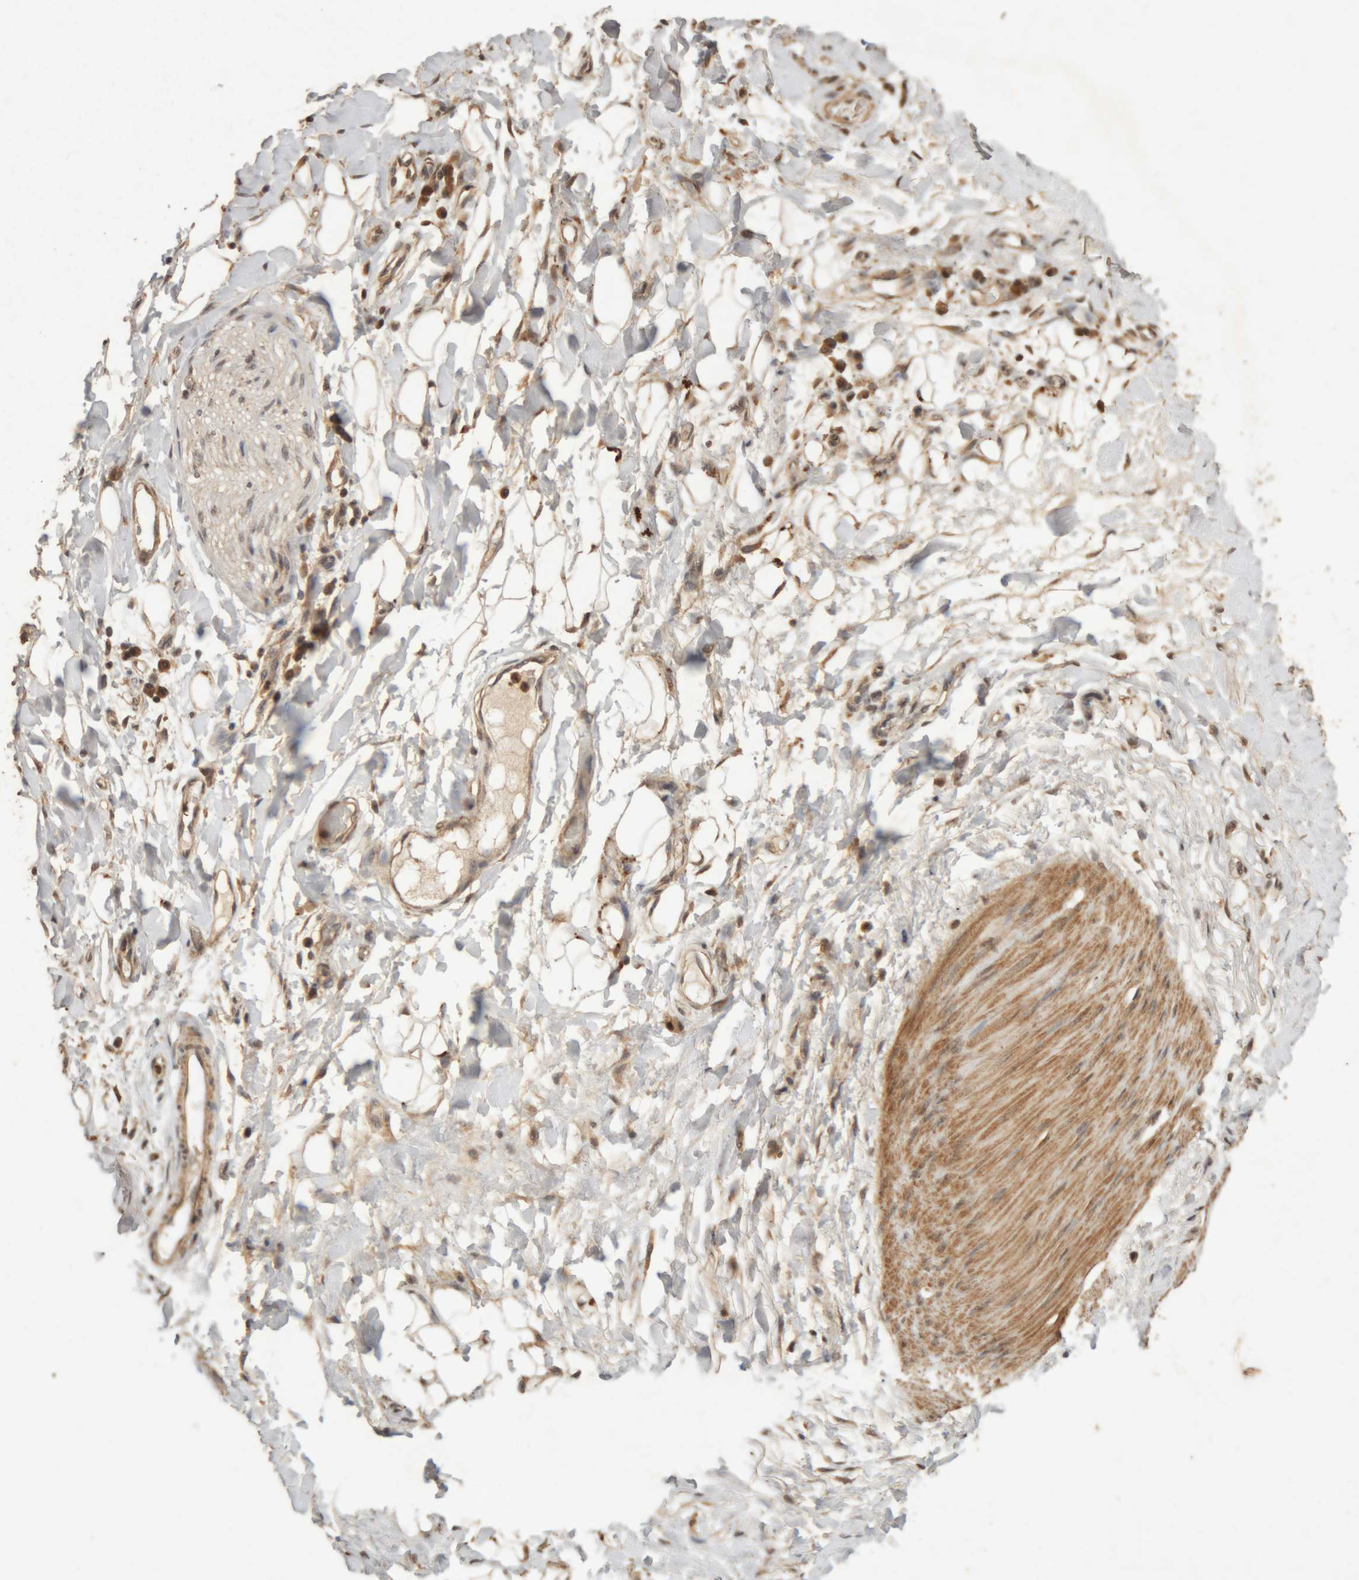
{"staining": {"intensity": "weak", "quantity": "25%-75%", "location": "cytoplasmic/membranous"}, "tissue": "adipose tissue", "cell_type": "Adipocytes", "image_type": "normal", "snomed": [{"axis": "morphology", "description": "Normal tissue, NOS"}, {"axis": "morphology", "description": "Adenocarcinoma, NOS"}, {"axis": "topography", "description": "Esophagus"}], "caption": "Weak cytoplasmic/membranous staining is appreciated in approximately 25%-75% of adipocytes in normal adipose tissue. (brown staining indicates protein expression, while blue staining denotes nuclei).", "gene": "KEAP1", "patient": {"sex": "male", "age": 62}}